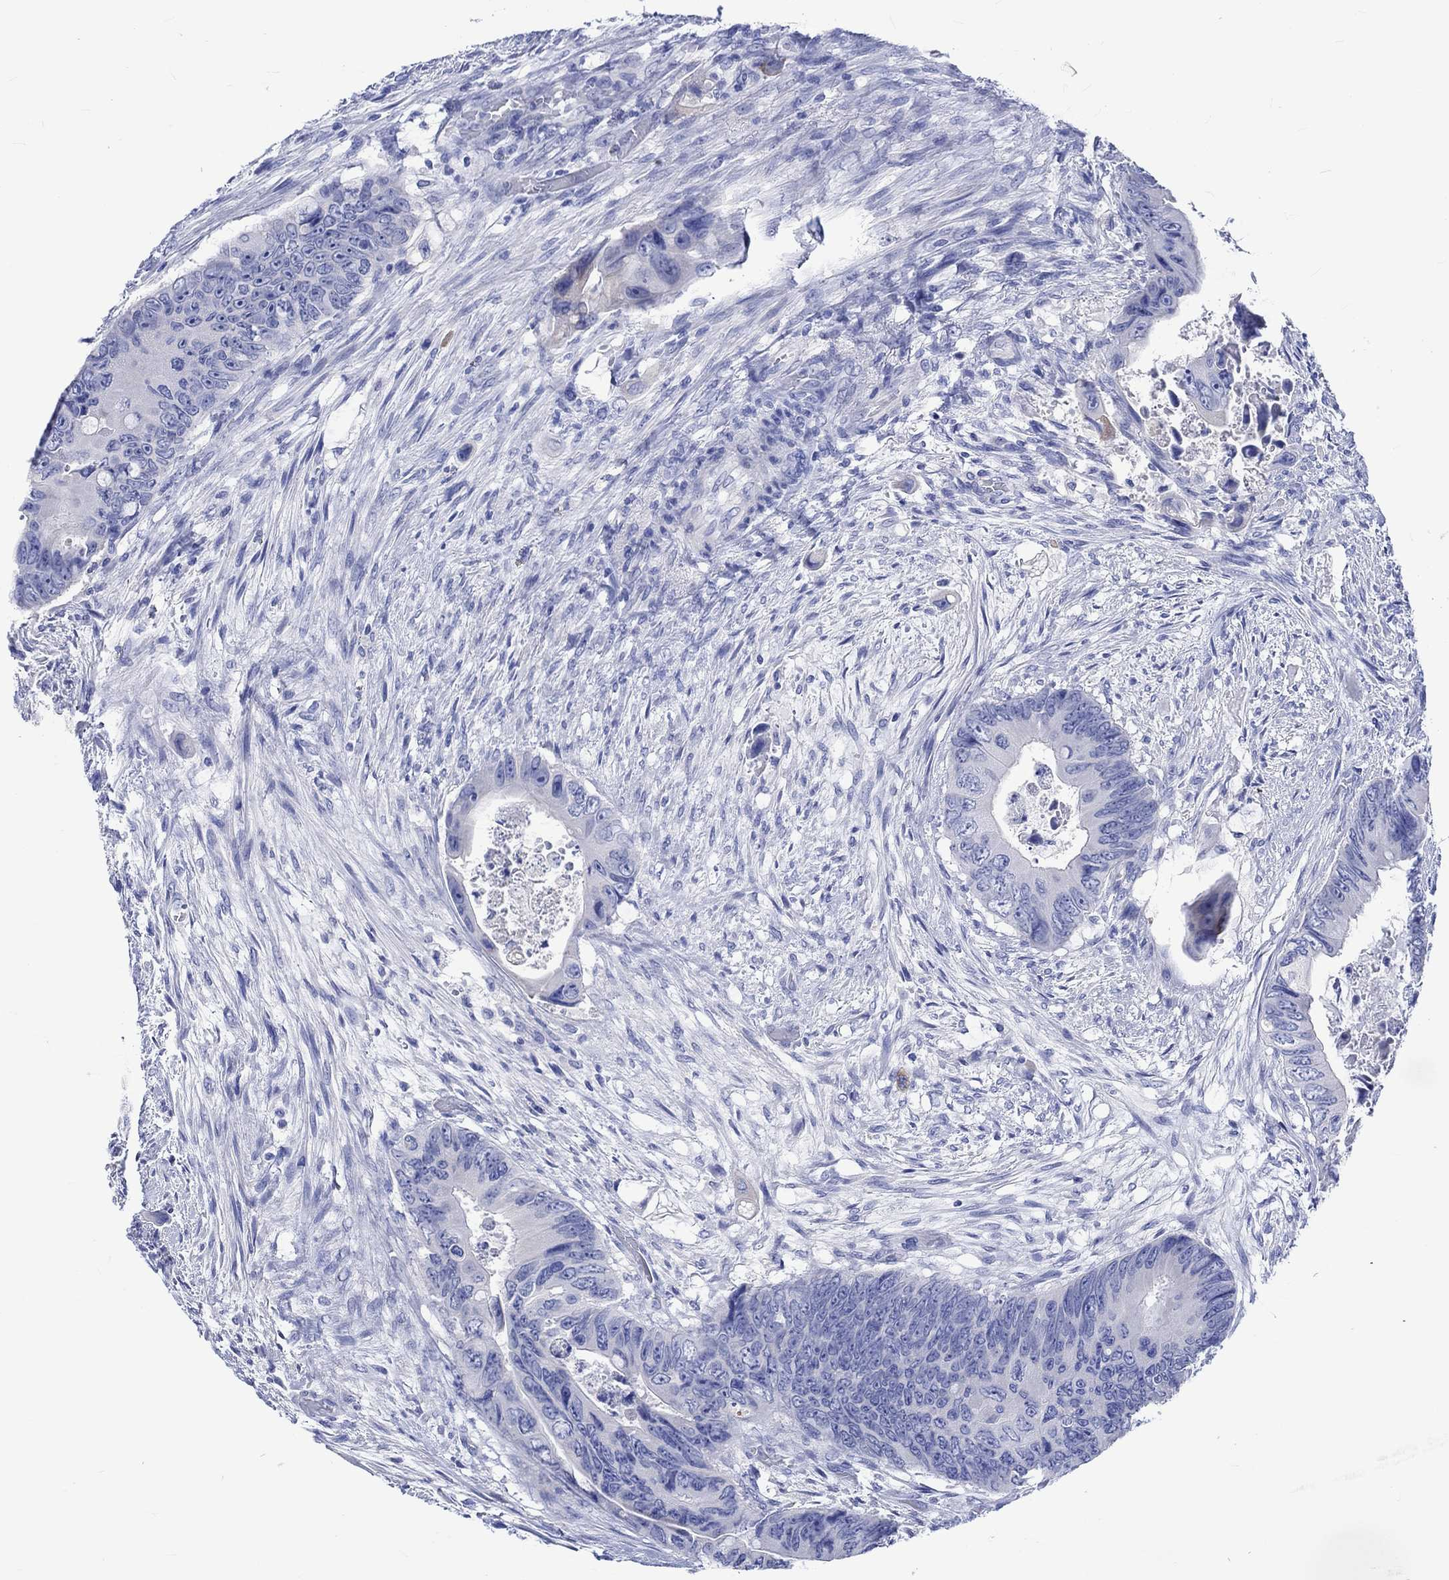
{"staining": {"intensity": "negative", "quantity": "none", "location": "none"}, "tissue": "colorectal cancer", "cell_type": "Tumor cells", "image_type": "cancer", "snomed": [{"axis": "morphology", "description": "Adenocarcinoma, NOS"}, {"axis": "topography", "description": "Rectum"}], "caption": "Immunohistochemical staining of colorectal adenocarcinoma shows no significant positivity in tumor cells.", "gene": "KLHL33", "patient": {"sex": "male", "age": 63}}